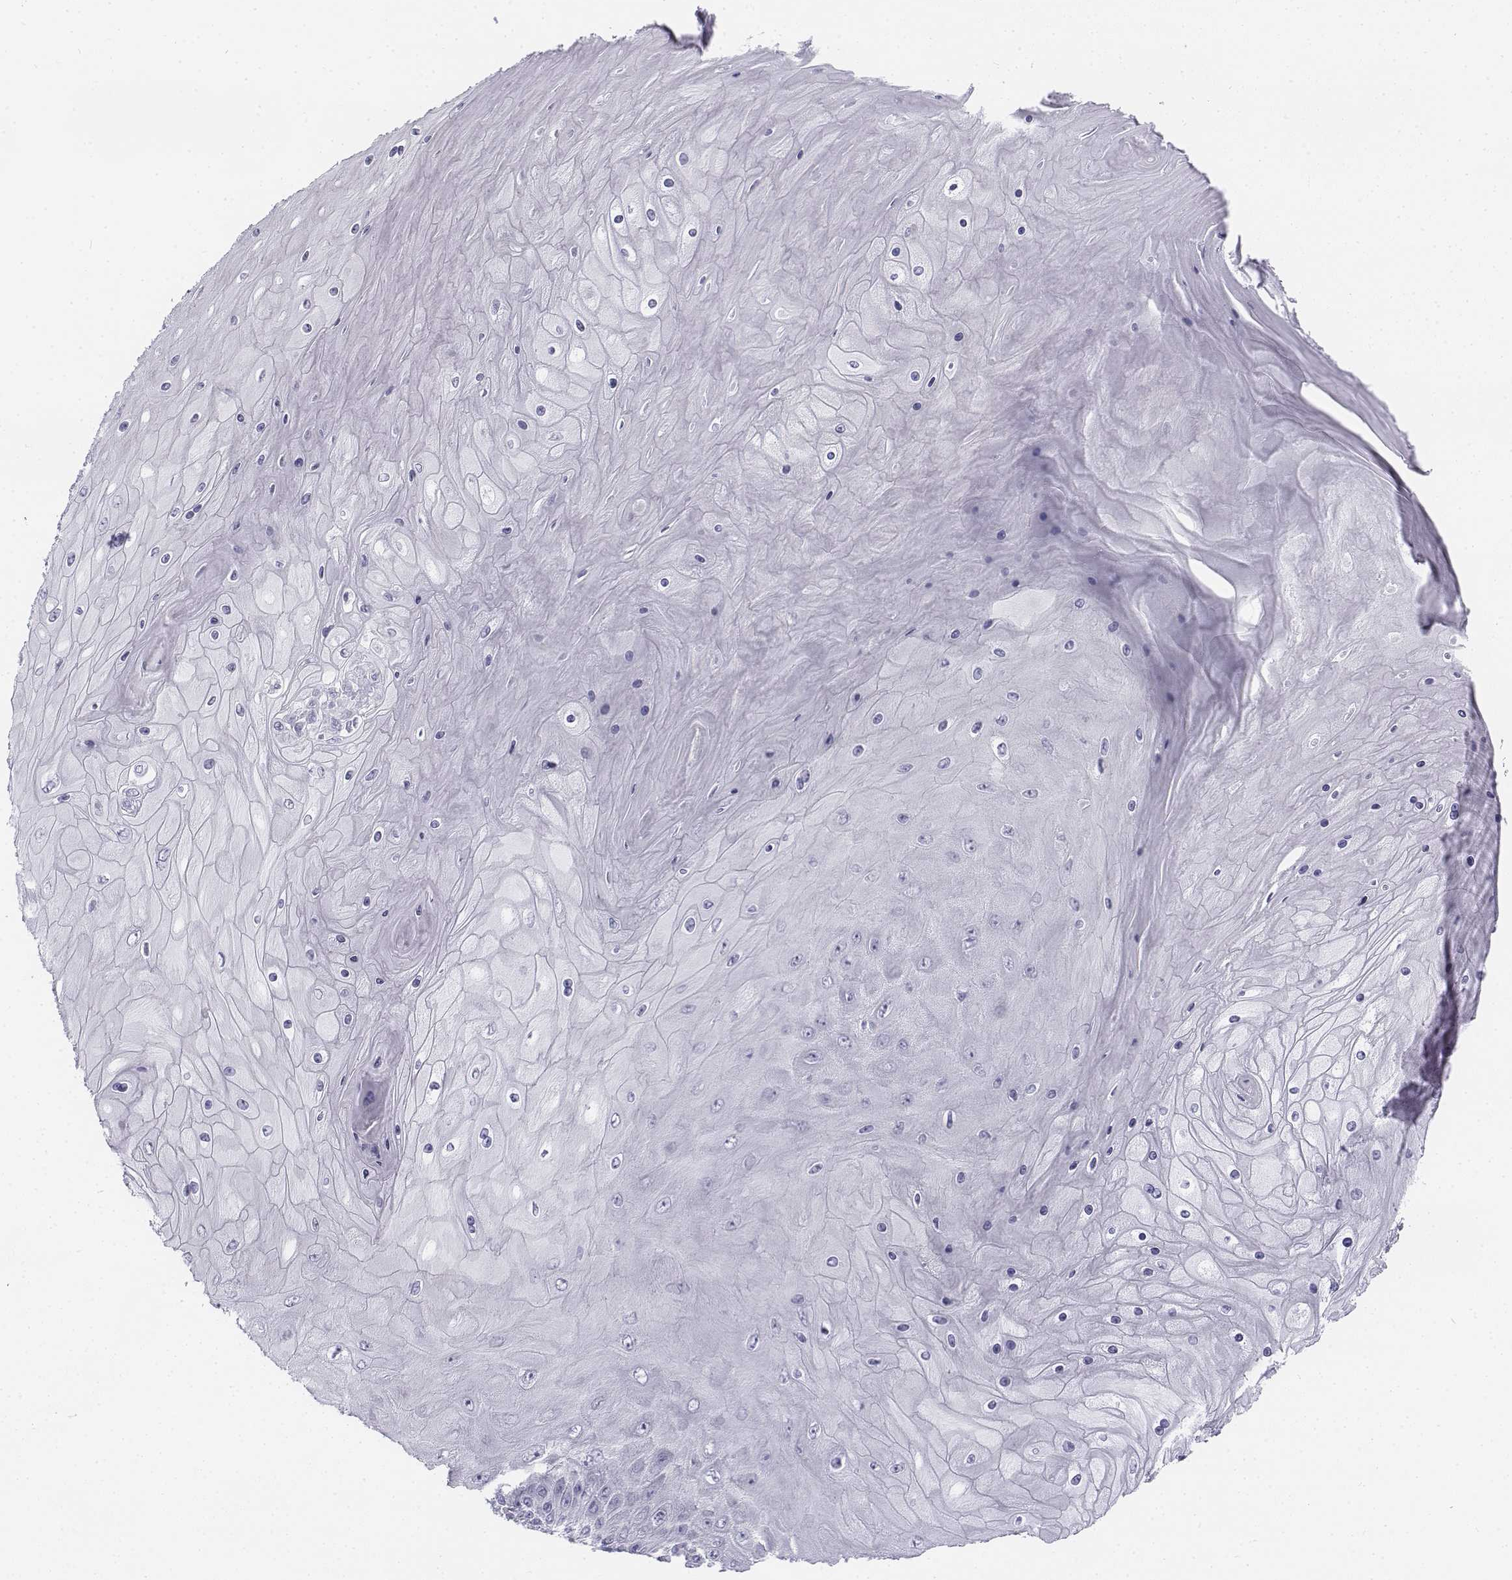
{"staining": {"intensity": "negative", "quantity": "none", "location": "none"}, "tissue": "skin cancer", "cell_type": "Tumor cells", "image_type": "cancer", "snomed": [{"axis": "morphology", "description": "Squamous cell carcinoma, NOS"}, {"axis": "topography", "description": "Skin"}], "caption": "This is an immunohistochemistry (IHC) image of human skin cancer. There is no staining in tumor cells.", "gene": "TH", "patient": {"sex": "male", "age": 62}}